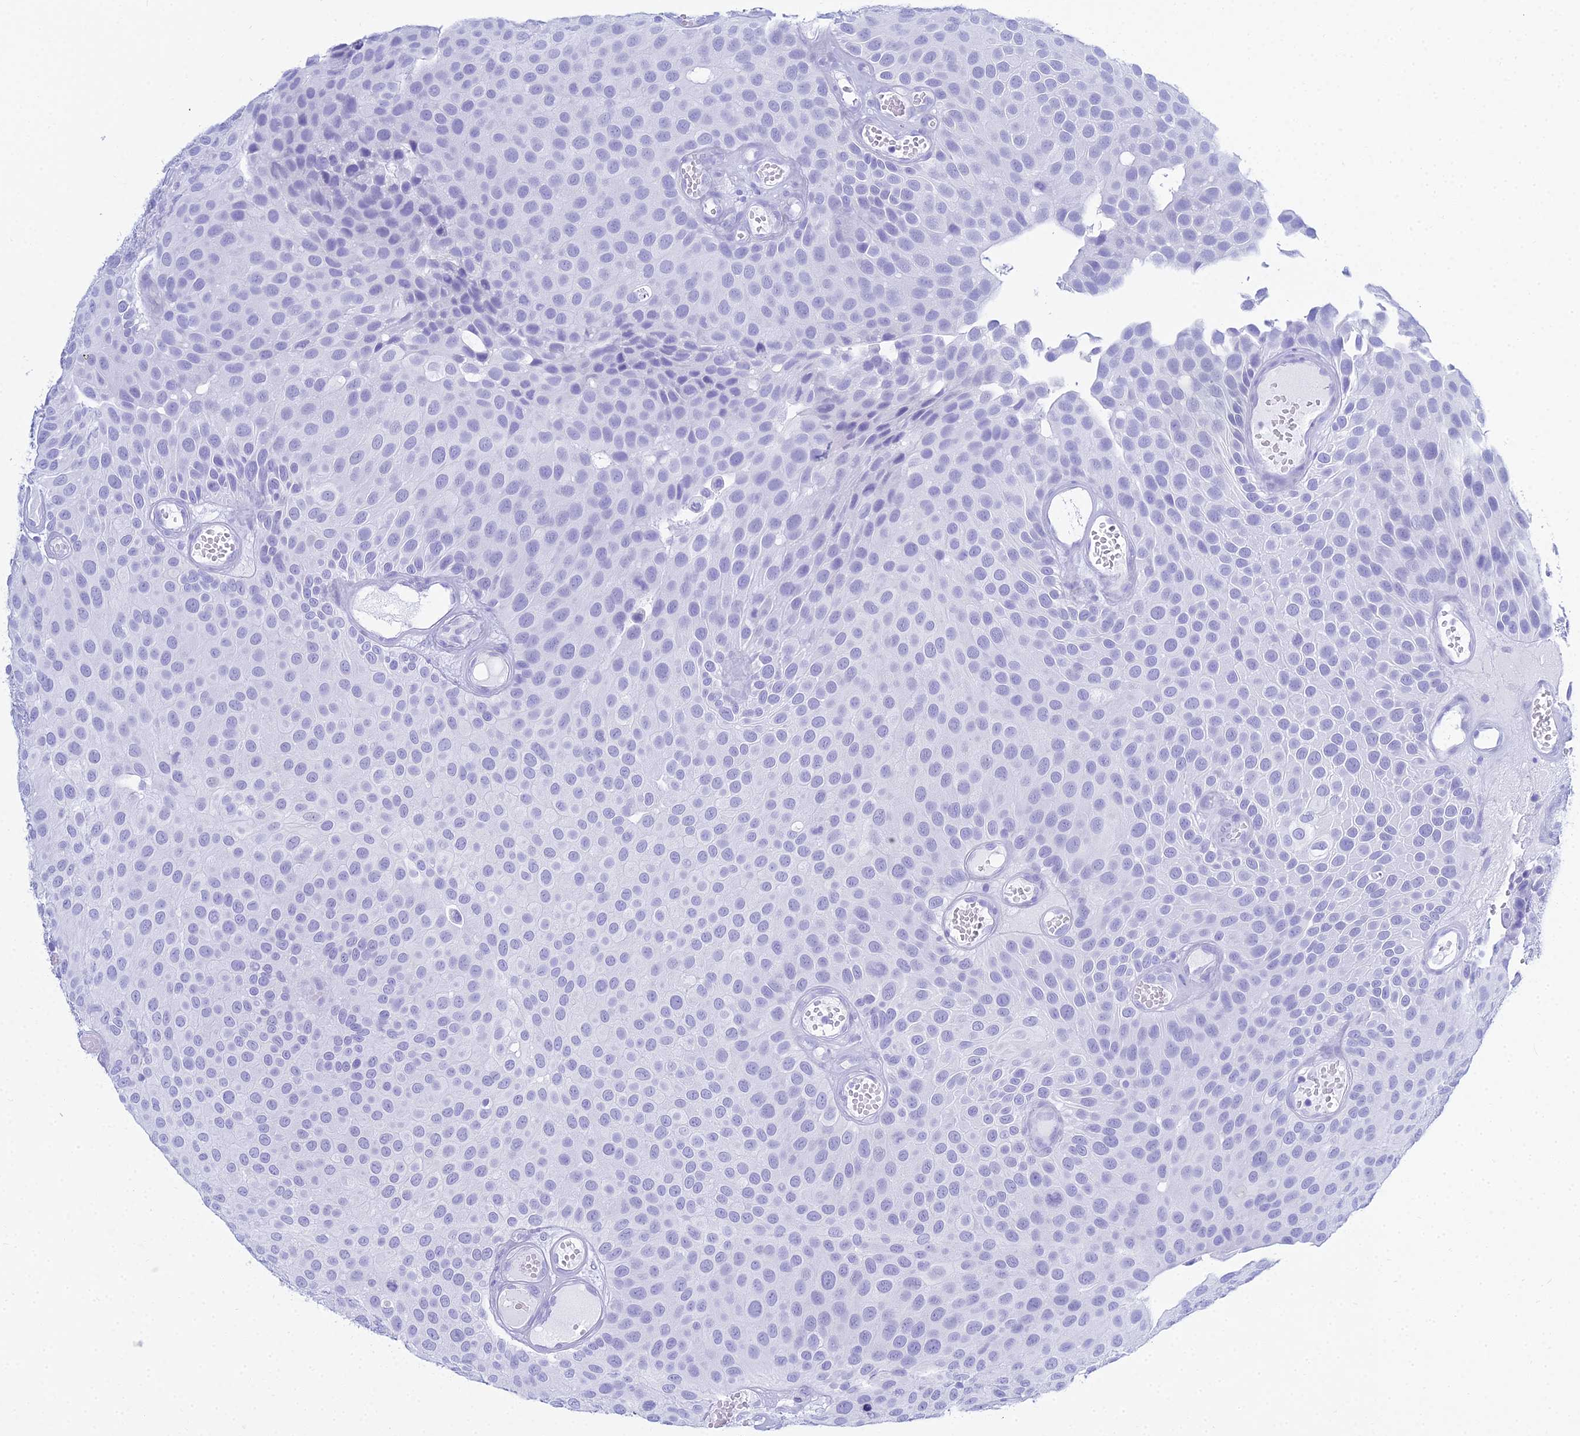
{"staining": {"intensity": "negative", "quantity": "none", "location": "none"}, "tissue": "urothelial cancer", "cell_type": "Tumor cells", "image_type": "cancer", "snomed": [{"axis": "morphology", "description": "Urothelial carcinoma, Low grade"}, {"axis": "topography", "description": "Urinary bladder"}], "caption": "Protein analysis of low-grade urothelial carcinoma reveals no significant positivity in tumor cells.", "gene": "PATE4", "patient": {"sex": "male", "age": 89}}